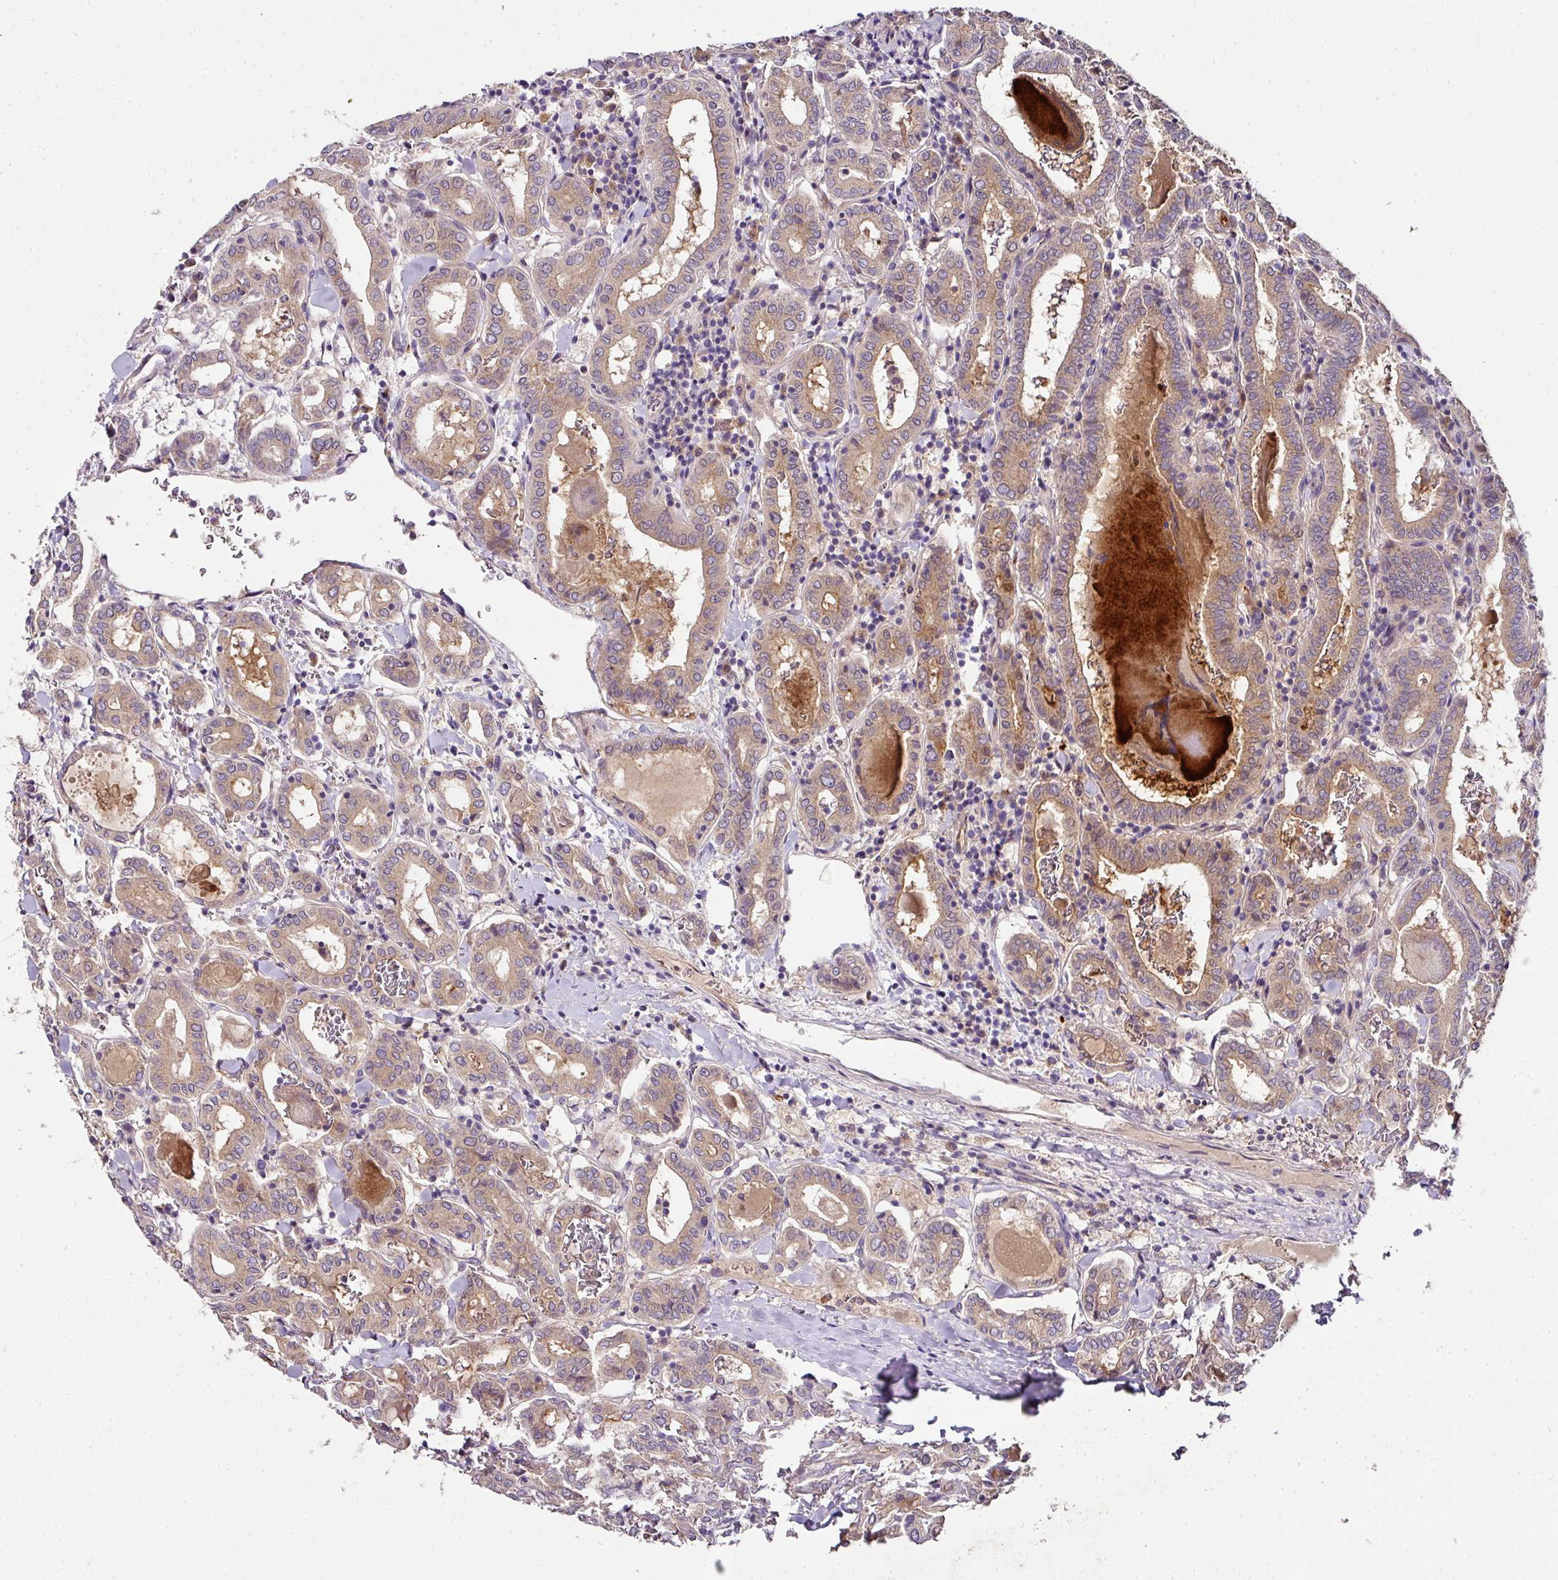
{"staining": {"intensity": "moderate", "quantity": ">75%", "location": "cytoplasmic/membranous"}, "tissue": "thyroid cancer", "cell_type": "Tumor cells", "image_type": "cancer", "snomed": [{"axis": "morphology", "description": "Papillary adenocarcinoma, NOS"}, {"axis": "topography", "description": "Thyroid gland"}], "caption": "About >75% of tumor cells in human papillary adenocarcinoma (thyroid) display moderate cytoplasmic/membranous protein expression as visualized by brown immunohistochemical staining.", "gene": "SKIC2", "patient": {"sex": "female", "age": 72}}